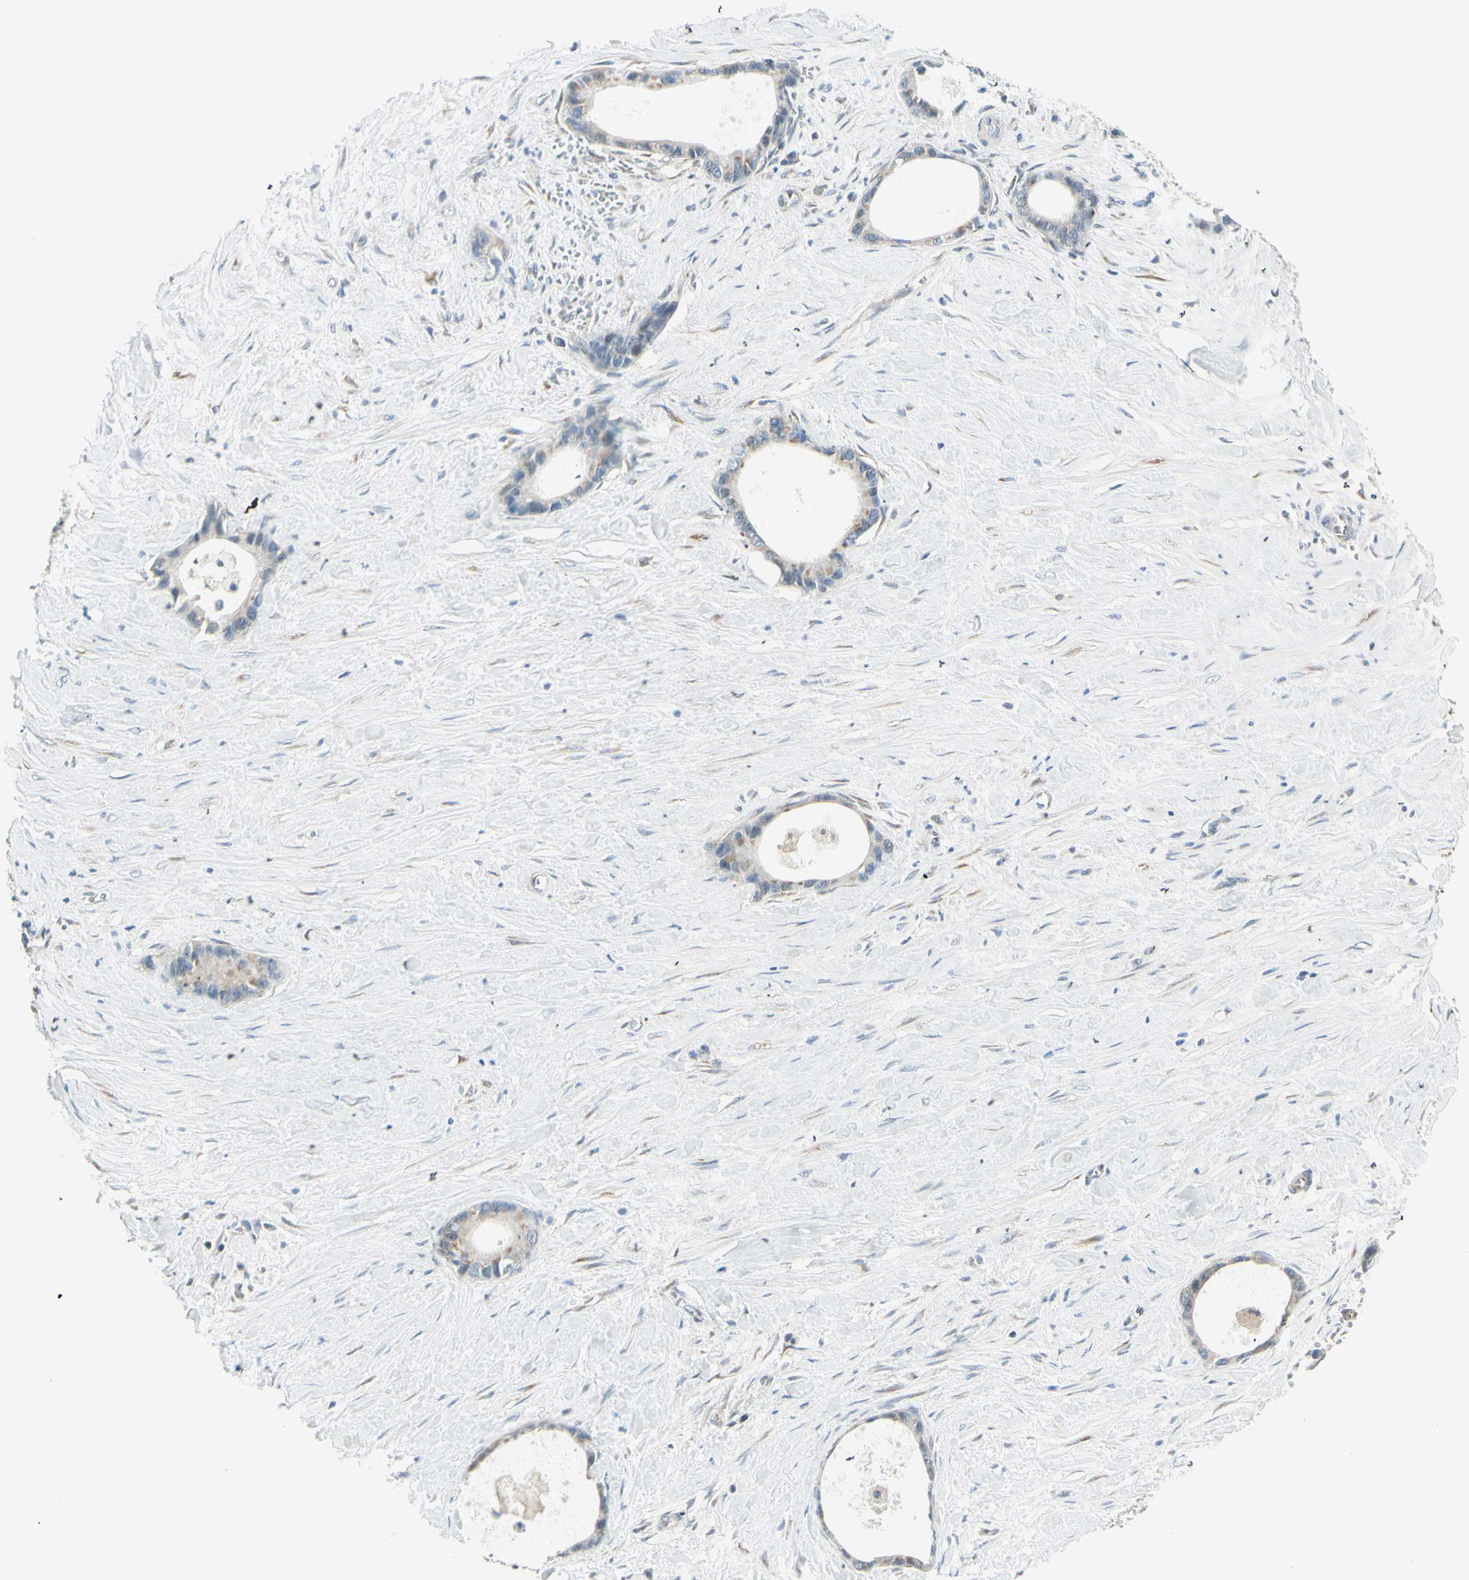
{"staining": {"intensity": "weak", "quantity": "25%-75%", "location": "cytoplasmic/membranous"}, "tissue": "liver cancer", "cell_type": "Tumor cells", "image_type": "cancer", "snomed": [{"axis": "morphology", "description": "Cholangiocarcinoma"}, {"axis": "topography", "description": "Liver"}], "caption": "Weak cytoplasmic/membranous staining for a protein is seen in about 25%-75% of tumor cells of liver cancer (cholangiocarcinoma) using IHC.", "gene": "IGDCC4", "patient": {"sex": "female", "age": 55}}